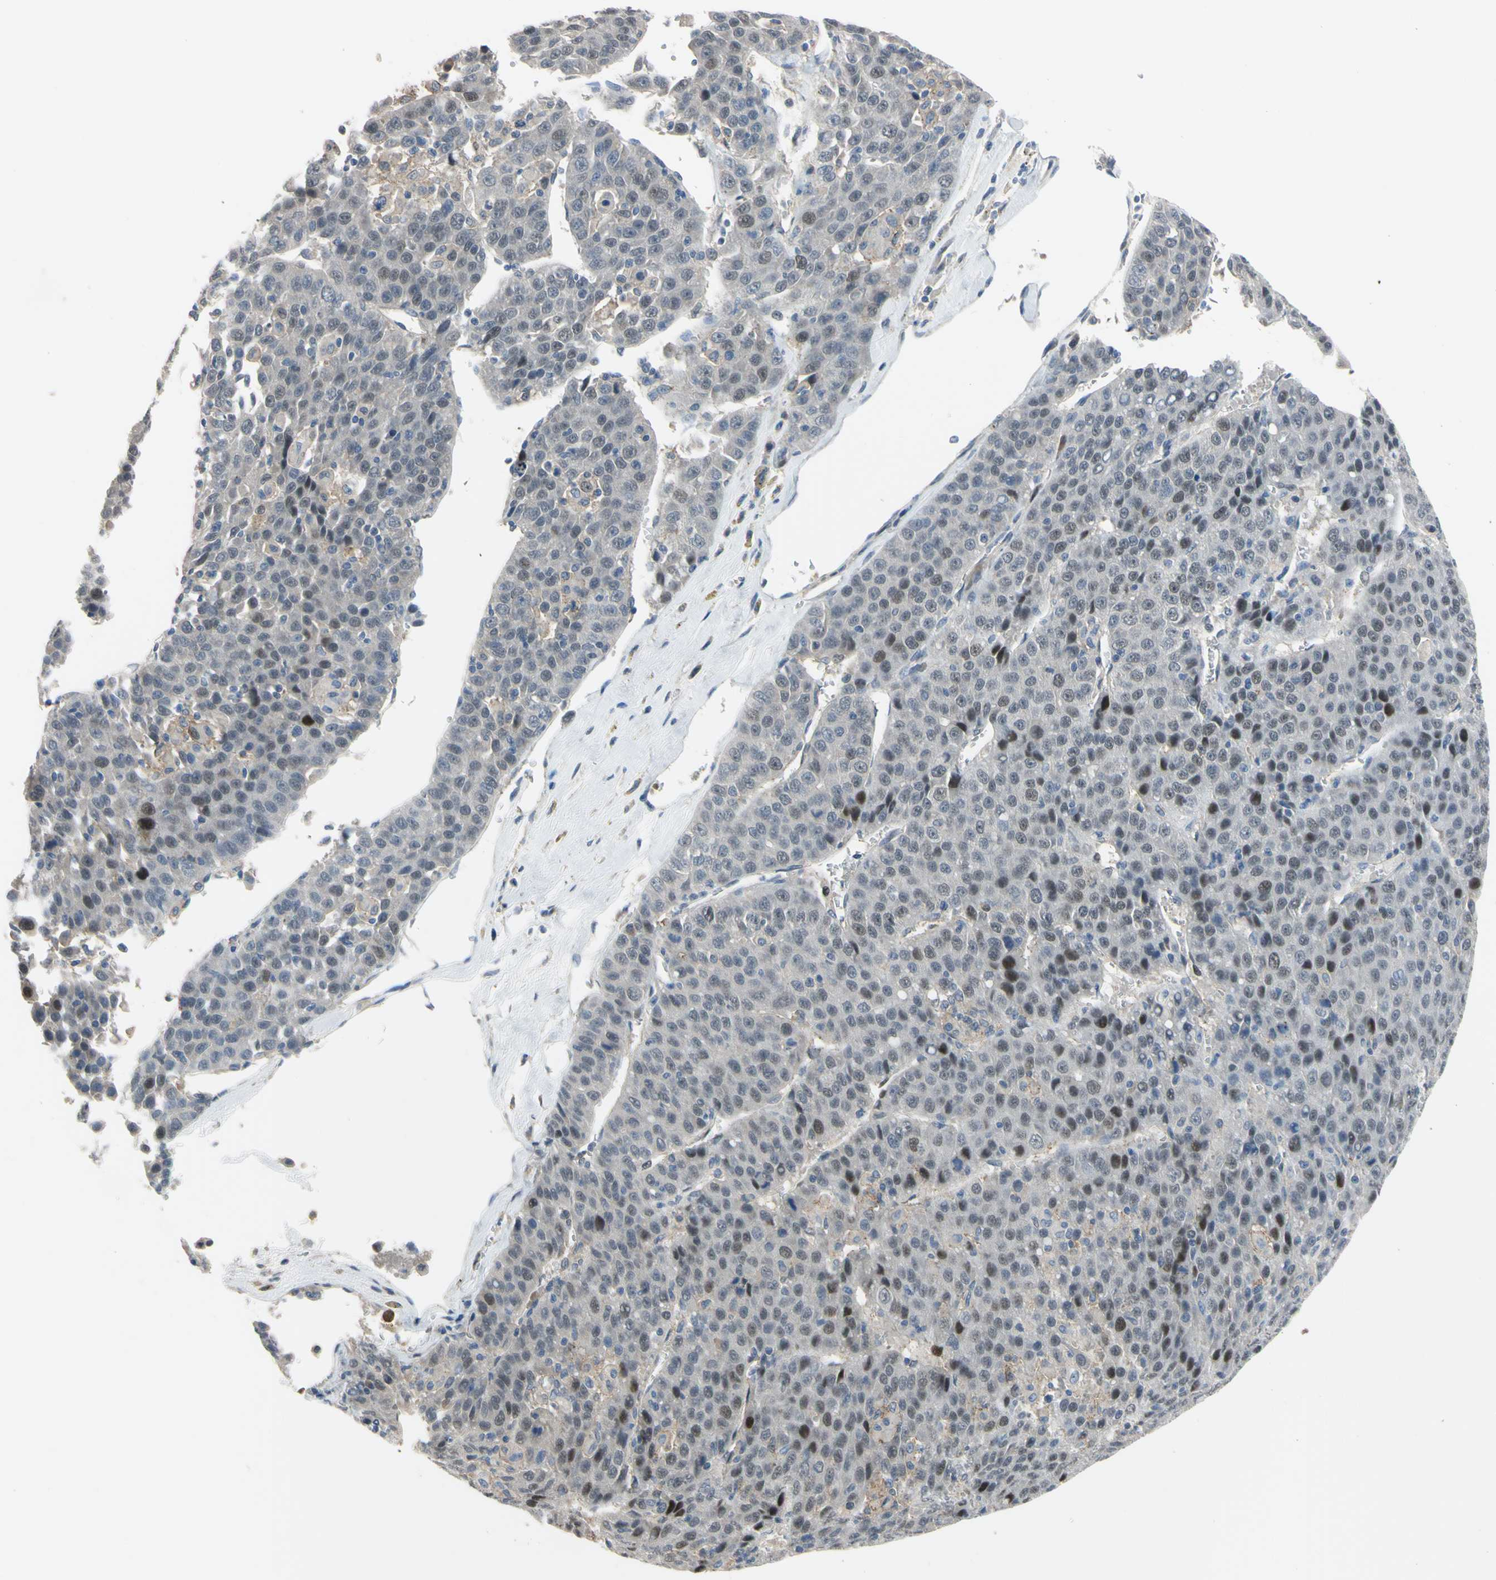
{"staining": {"intensity": "moderate", "quantity": "<25%", "location": "nuclear"}, "tissue": "liver cancer", "cell_type": "Tumor cells", "image_type": "cancer", "snomed": [{"axis": "morphology", "description": "Carcinoma, Hepatocellular, NOS"}, {"axis": "topography", "description": "Liver"}], "caption": "Immunohistochemistry (IHC) (DAB) staining of human liver cancer (hepatocellular carcinoma) displays moderate nuclear protein expression in about <25% of tumor cells.", "gene": "LHX9", "patient": {"sex": "female", "age": 53}}